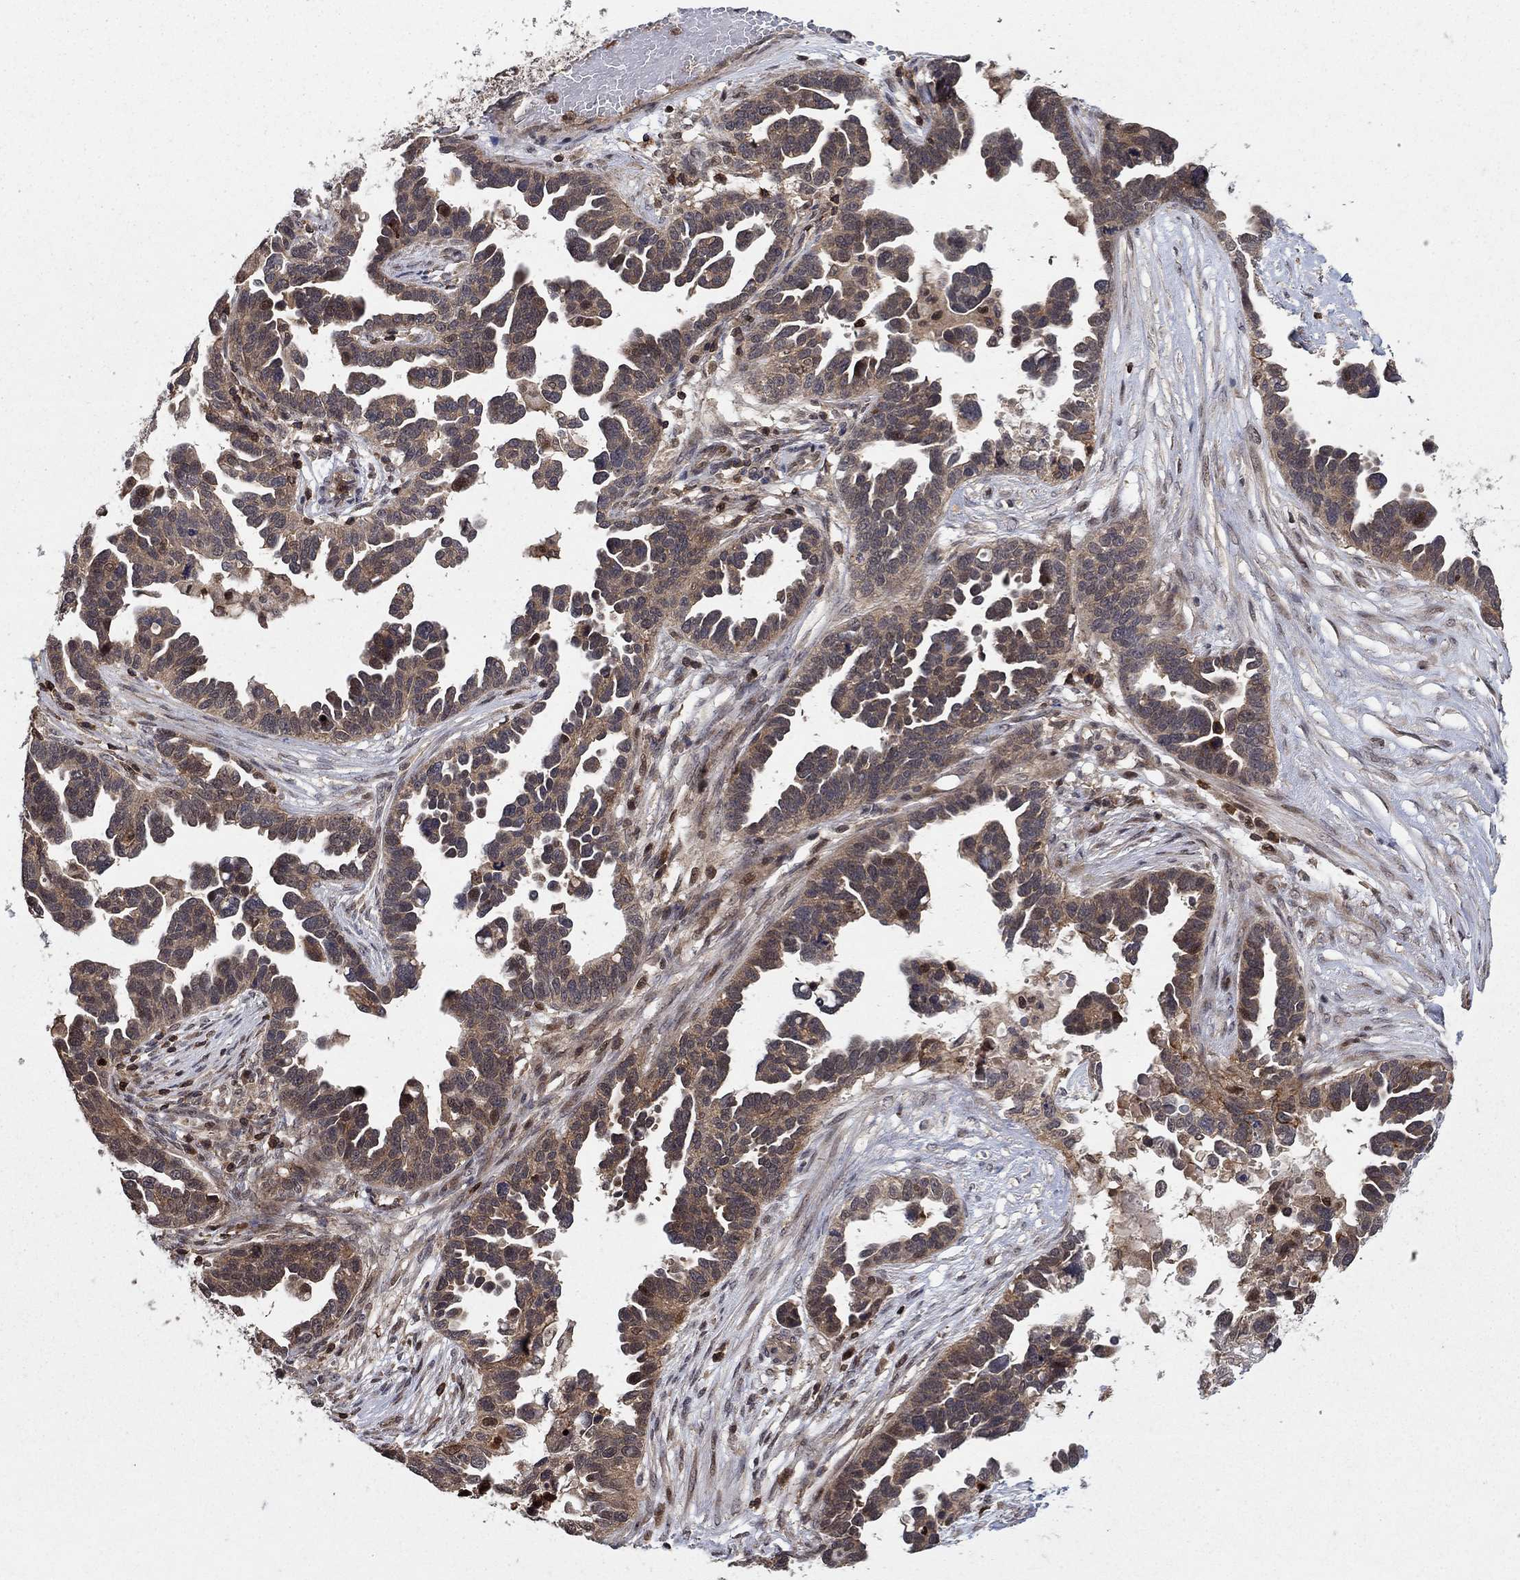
{"staining": {"intensity": "moderate", "quantity": "25%-75%", "location": "cytoplasmic/membranous"}, "tissue": "ovarian cancer", "cell_type": "Tumor cells", "image_type": "cancer", "snomed": [{"axis": "morphology", "description": "Cystadenocarcinoma, serous, NOS"}, {"axis": "topography", "description": "Ovary"}], "caption": "Brown immunohistochemical staining in ovarian serous cystadenocarcinoma reveals moderate cytoplasmic/membranous expression in about 25%-75% of tumor cells.", "gene": "CCDC66", "patient": {"sex": "female", "age": 54}}